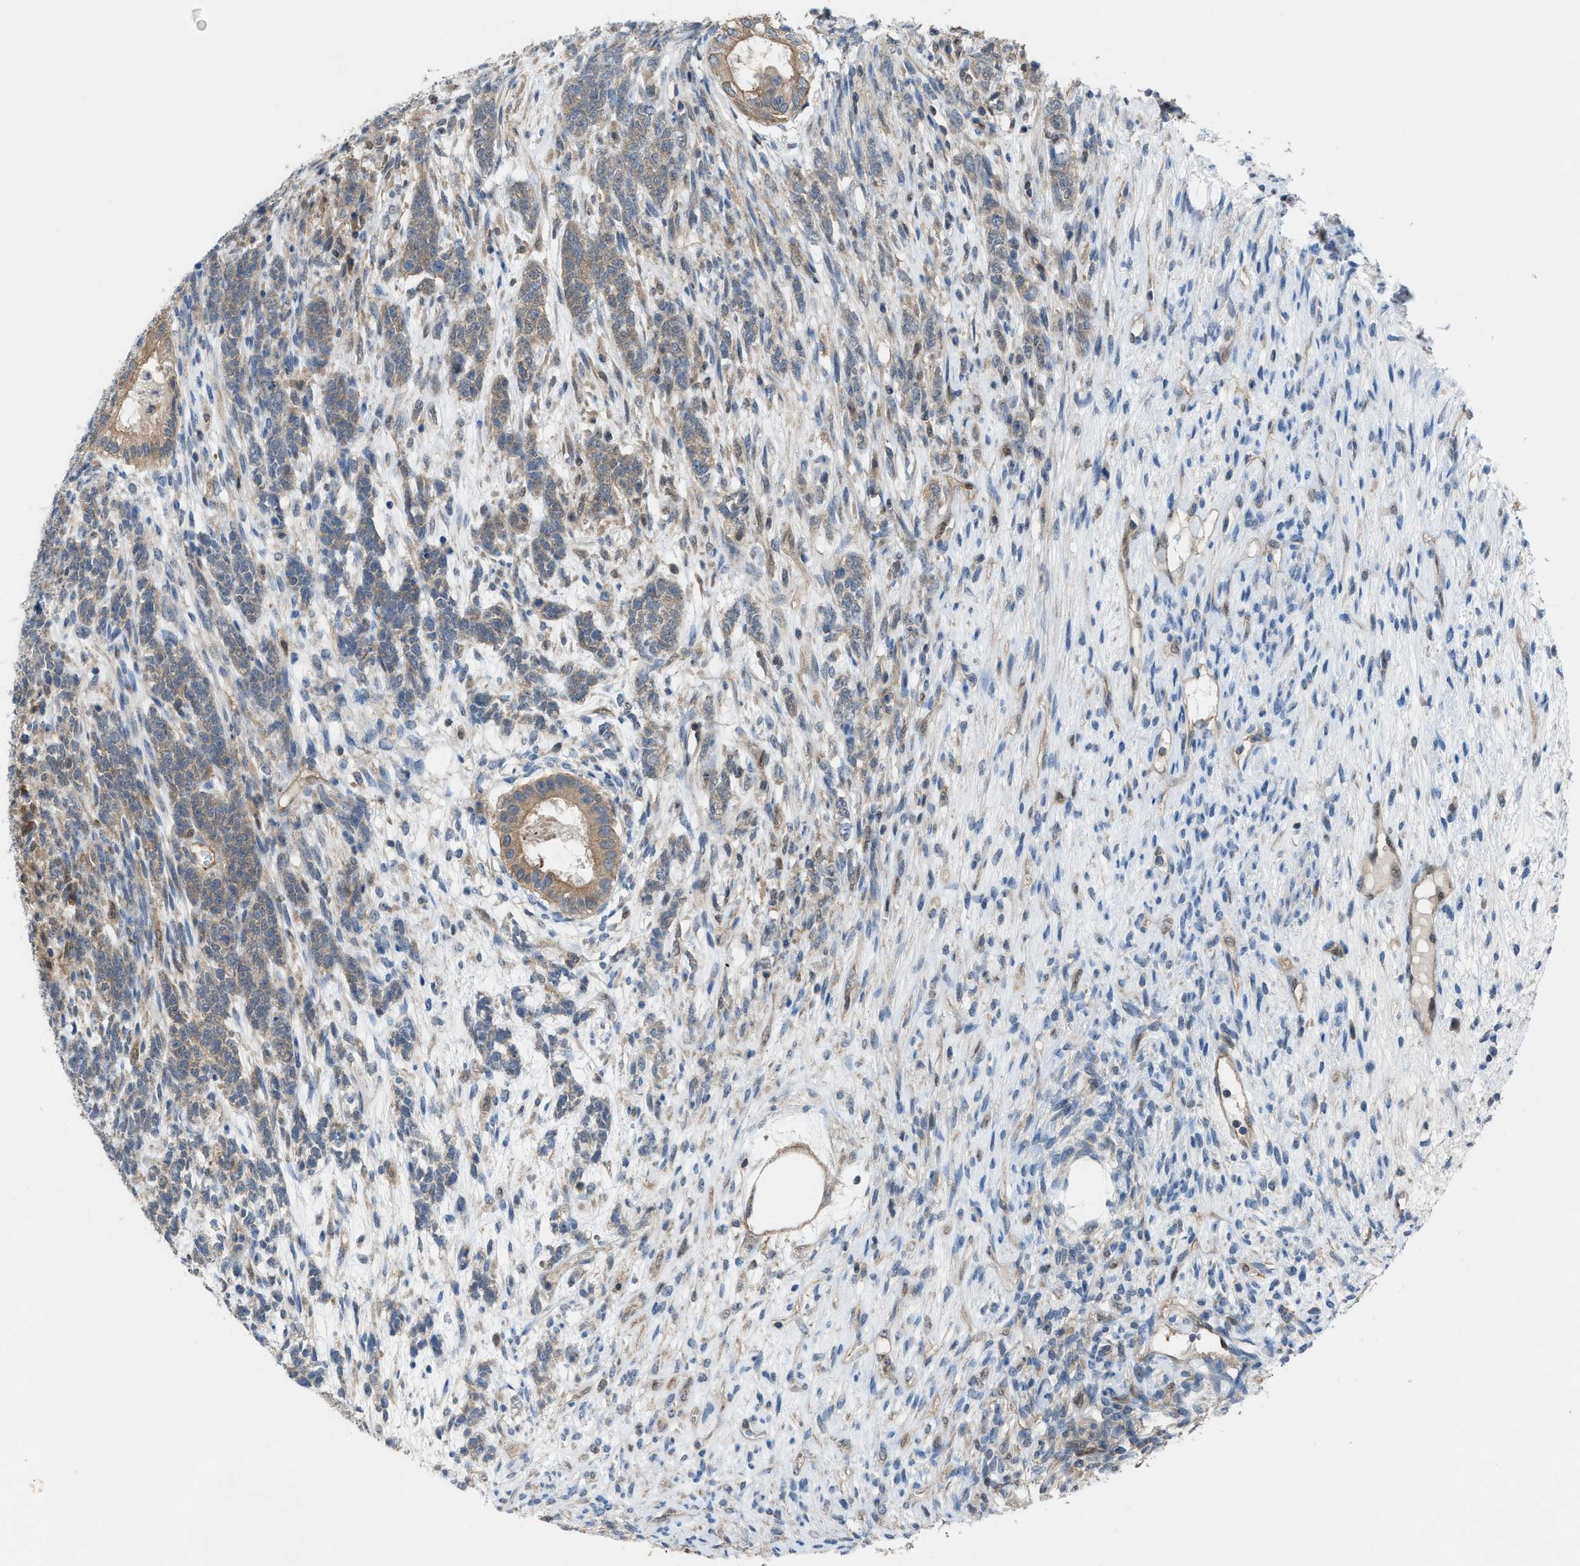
{"staining": {"intensity": "weak", "quantity": ">75%", "location": "cytoplasmic/membranous"}, "tissue": "testis cancer", "cell_type": "Tumor cells", "image_type": "cancer", "snomed": [{"axis": "morphology", "description": "Seminoma, NOS"}, {"axis": "topography", "description": "Testis"}], "caption": "Weak cytoplasmic/membranous staining for a protein is present in approximately >75% of tumor cells of seminoma (testis) using immunohistochemistry.", "gene": "PLAA", "patient": {"sex": "male", "age": 28}}